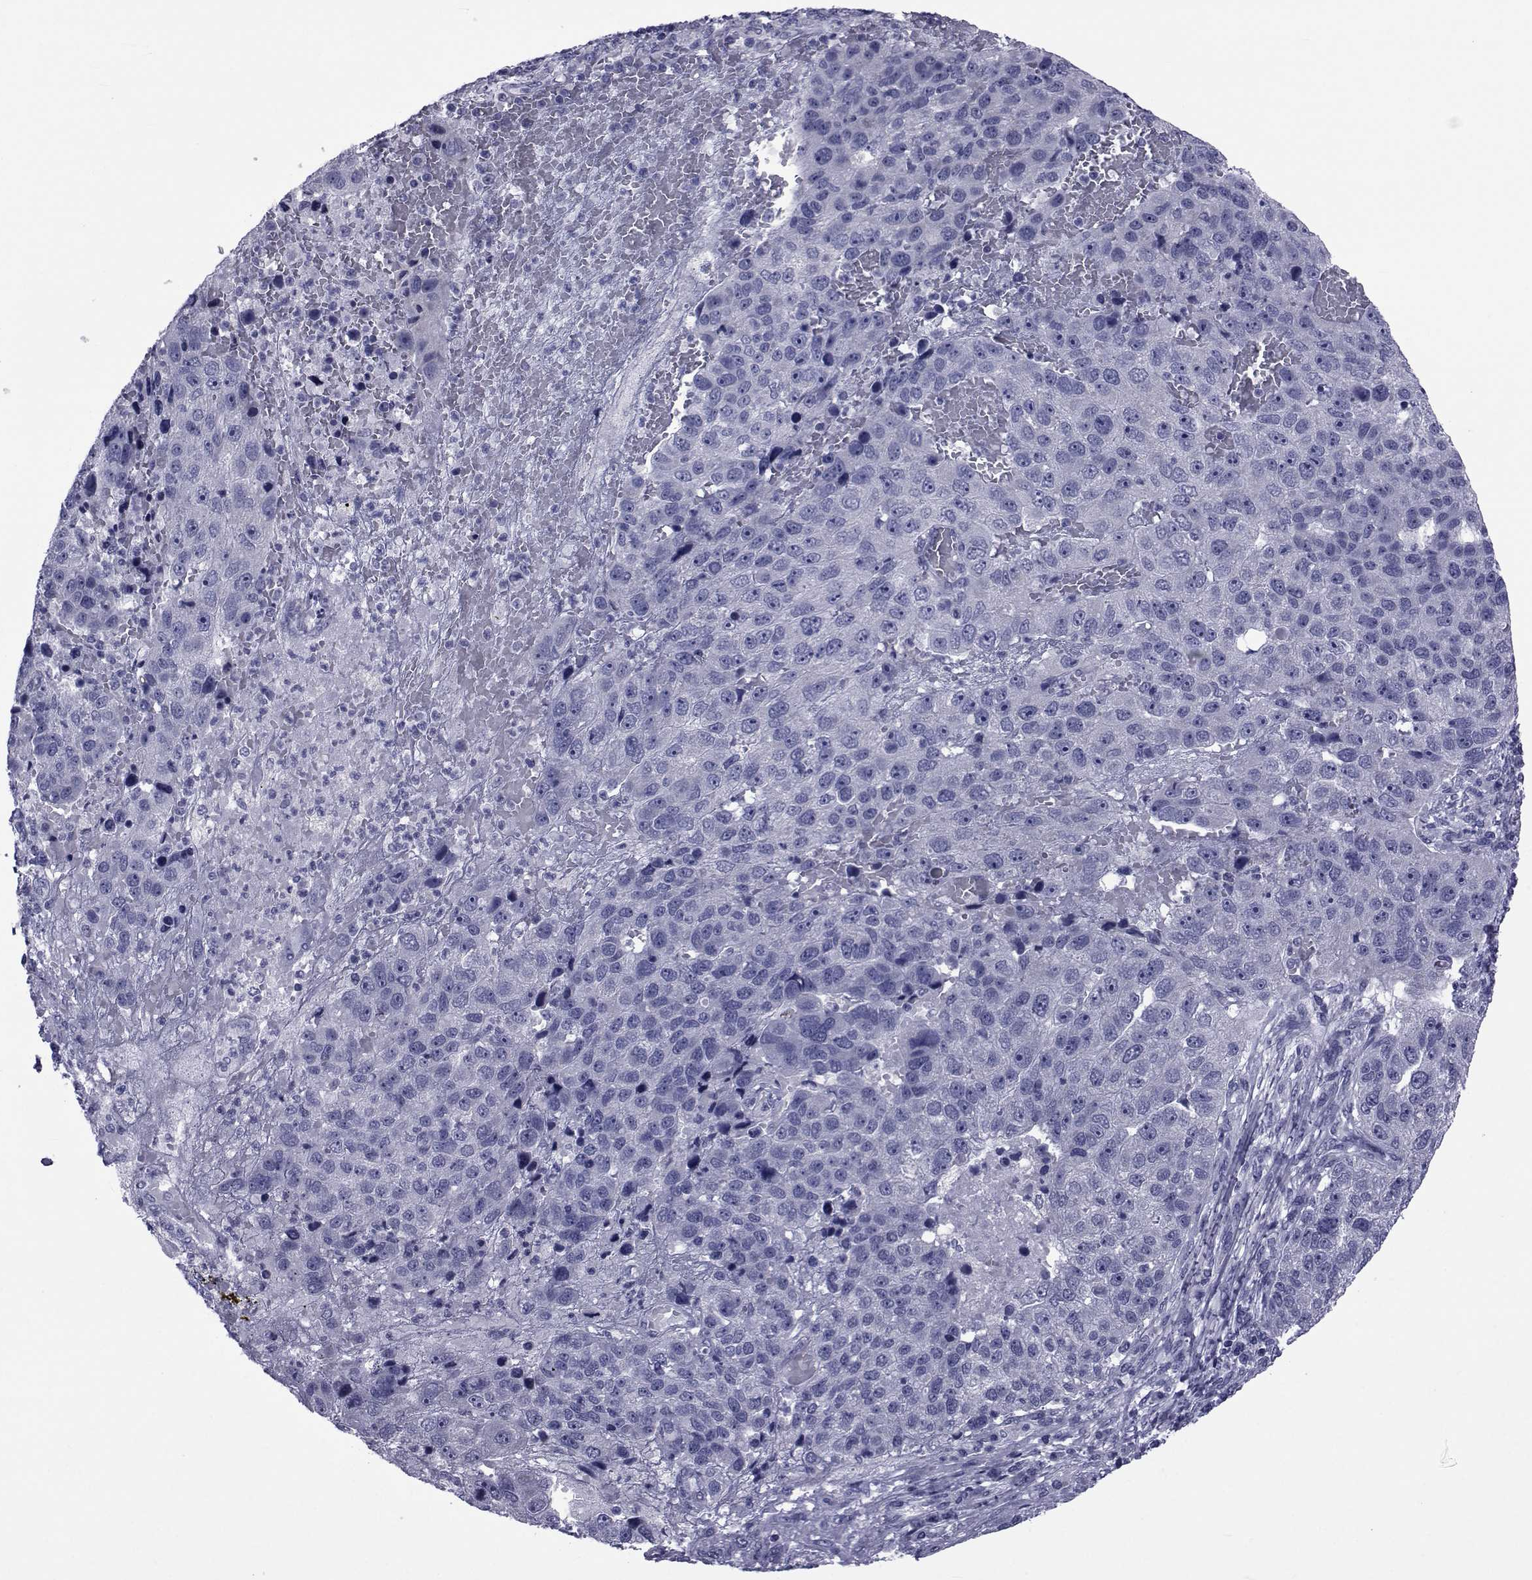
{"staining": {"intensity": "negative", "quantity": "none", "location": "none"}, "tissue": "pancreatic cancer", "cell_type": "Tumor cells", "image_type": "cancer", "snomed": [{"axis": "morphology", "description": "Adenocarcinoma, NOS"}, {"axis": "topography", "description": "Pancreas"}], "caption": "DAB immunohistochemical staining of human adenocarcinoma (pancreatic) shows no significant staining in tumor cells.", "gene": "GKAP1", "patient": {"sex": "female", "age": 61}}